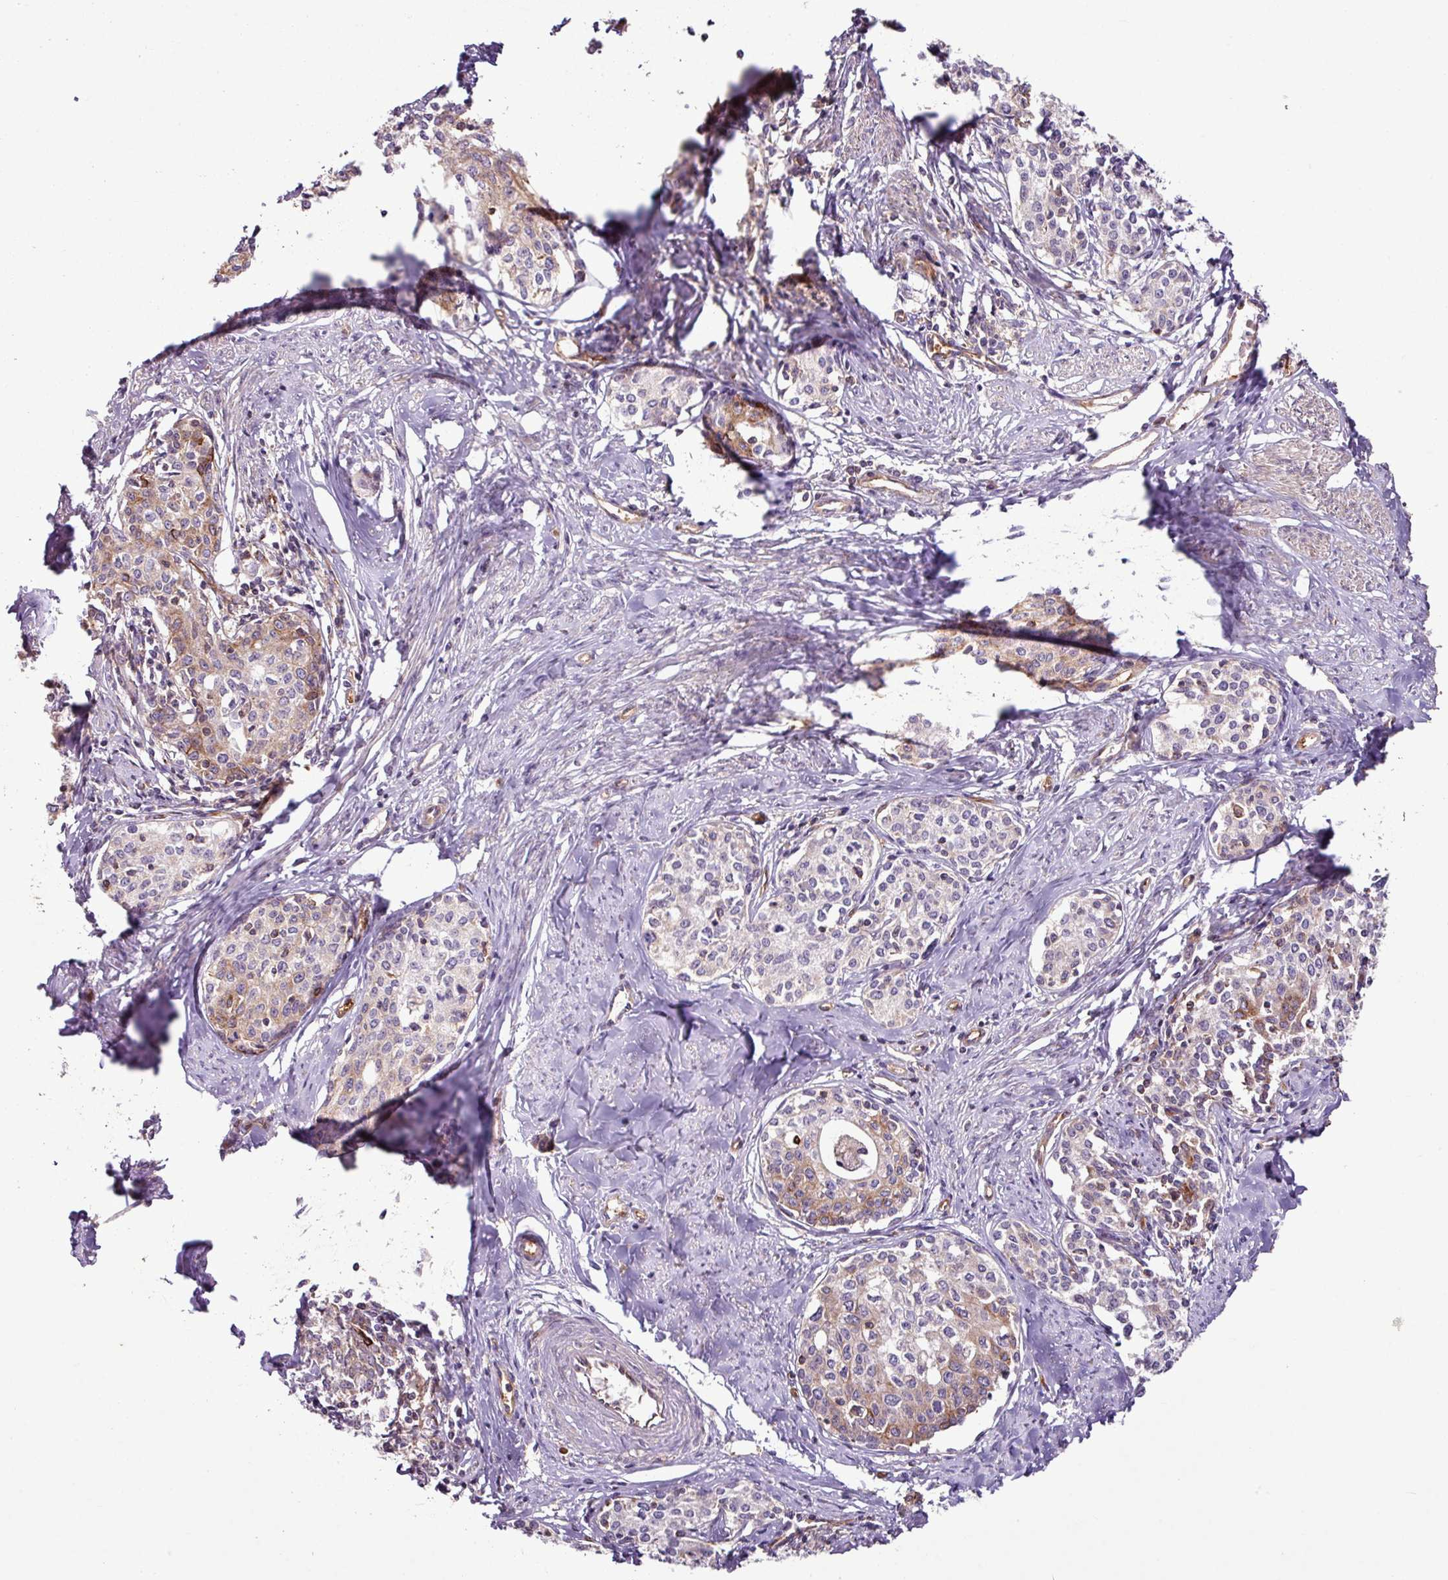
{"staining": {"intensity": "moderate", "quantity": "25%-75%", "location": "cytoplasmic/membranous"}, "tissue": "cervical cancer", "cell_type": "Tumor cells", "image_type": "cancer", "snomed": [{"axis": "morphology", "description": "Squamous cell carcinoma, NOS"}, {"axis": "morphology", "description": "Adenocarcinoma, NOS"}, {"axis": "topography", "description": "Cervix"}], "caption": "Cervical cancer was stained to show a protein in brown. There is medium levels of moderate cytoplasmic/membranous expression in approximately 25%-75% of tumor cells.", "gene": "ZNF106", "patient": {"sex": "female", "age": 52}}